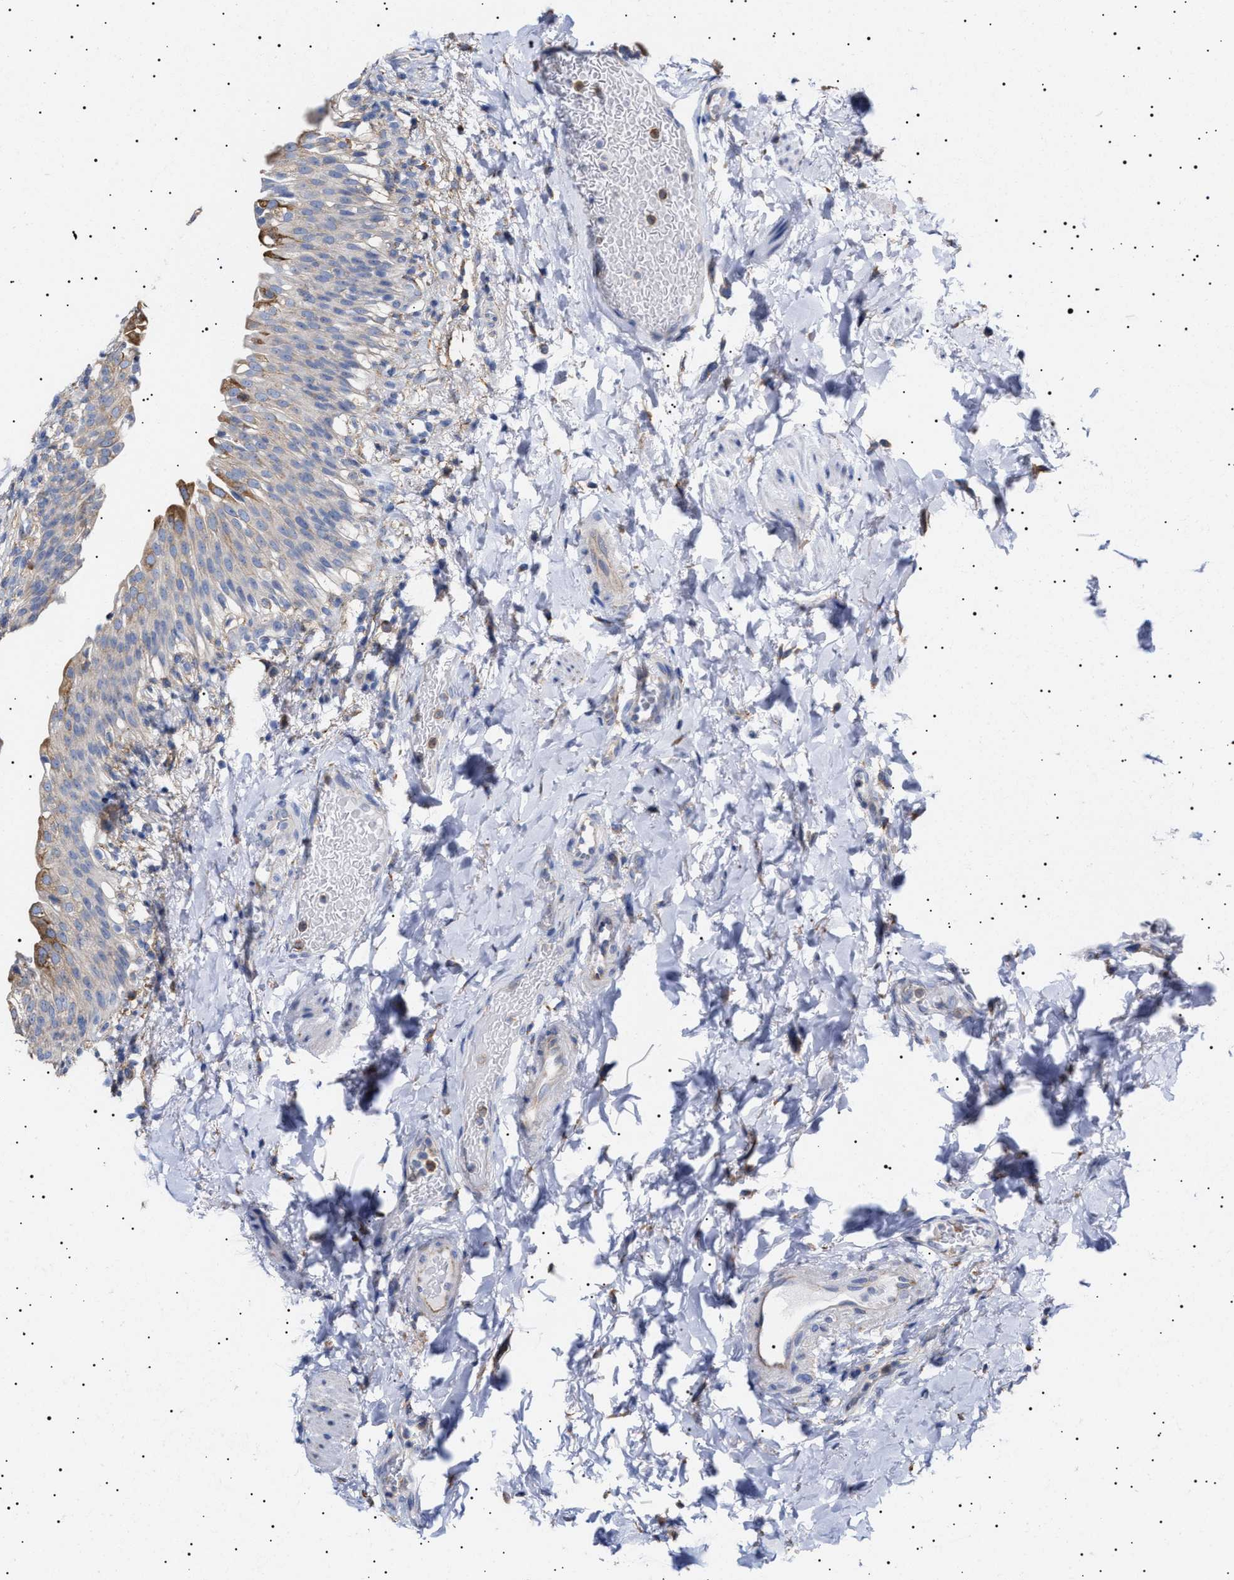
{"staining": {"intensity": "weak", "quantity": "25%-75%", "location": "cytoplasmic/membranous"}, "tissue": "urinary bladder", "cell_type": "Urothelial cells", "image_type": "normal", "snomed": [{"axis": "morphology", "description": "Normal tissue, NOS"}, {"axis": "topography", "description": "Urinary bladder"}], "caption": "Protein staining exhibits weak cytoplasmic/membranous positivity in approximately 25%-75% of urothelial cells in normal urinary bladder. (DAB (3,3'-diaminobenzidine) = brown stain, brightfield microscopy at high magnification).", "gene": "ERCC6L2", "patient": {"sex": "female", "age": 60}}